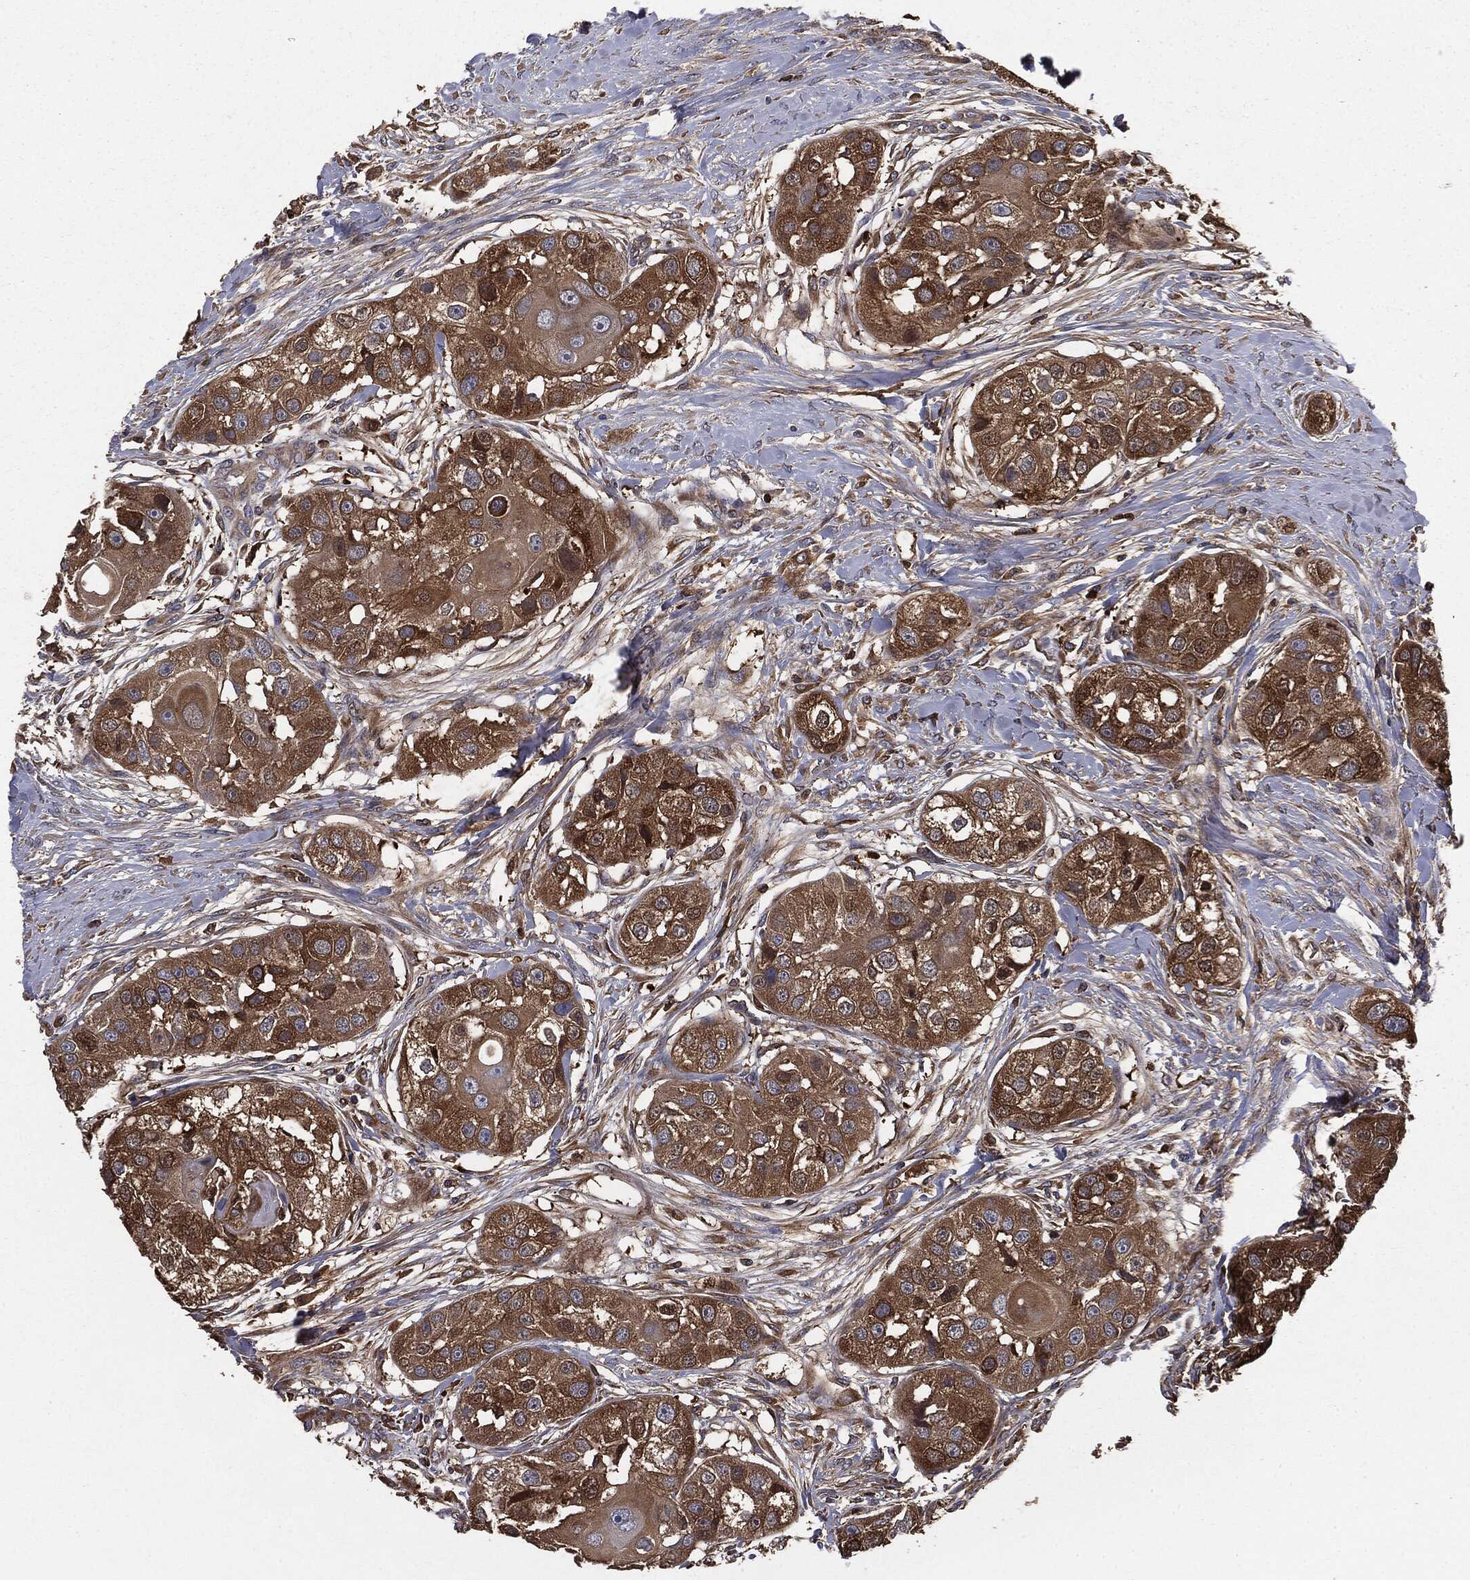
{"staining": {"intensity": "moderate", "quantity": ">75%", "location": "cytoplasmic/membranous"}, "tissue": "head and neck cancer", "cell_type": "Tumor cells", "image_type": "cancer", "snomed": [{"axis": "morphology", "description": "Normal tissue, NOS"}, {"axis": "morphology", "description": "Squamous cell carcinoma, NOS"}, {"axis": "topography", "description": "Skeletal muscle"}, {"axis": "topography", "description": "Head-Neck"}], "caption": "The immunohistochemical stain labels moderate cytoplasmic/membranous expression in tumor cells of head and neck cancer (squamous cell carcinoma) tissue. (DAB IHC, brown staining for protein, blue staining for nuclei).", "gene": "GNB5", "patient": {"sex": "male", "age": 51}}